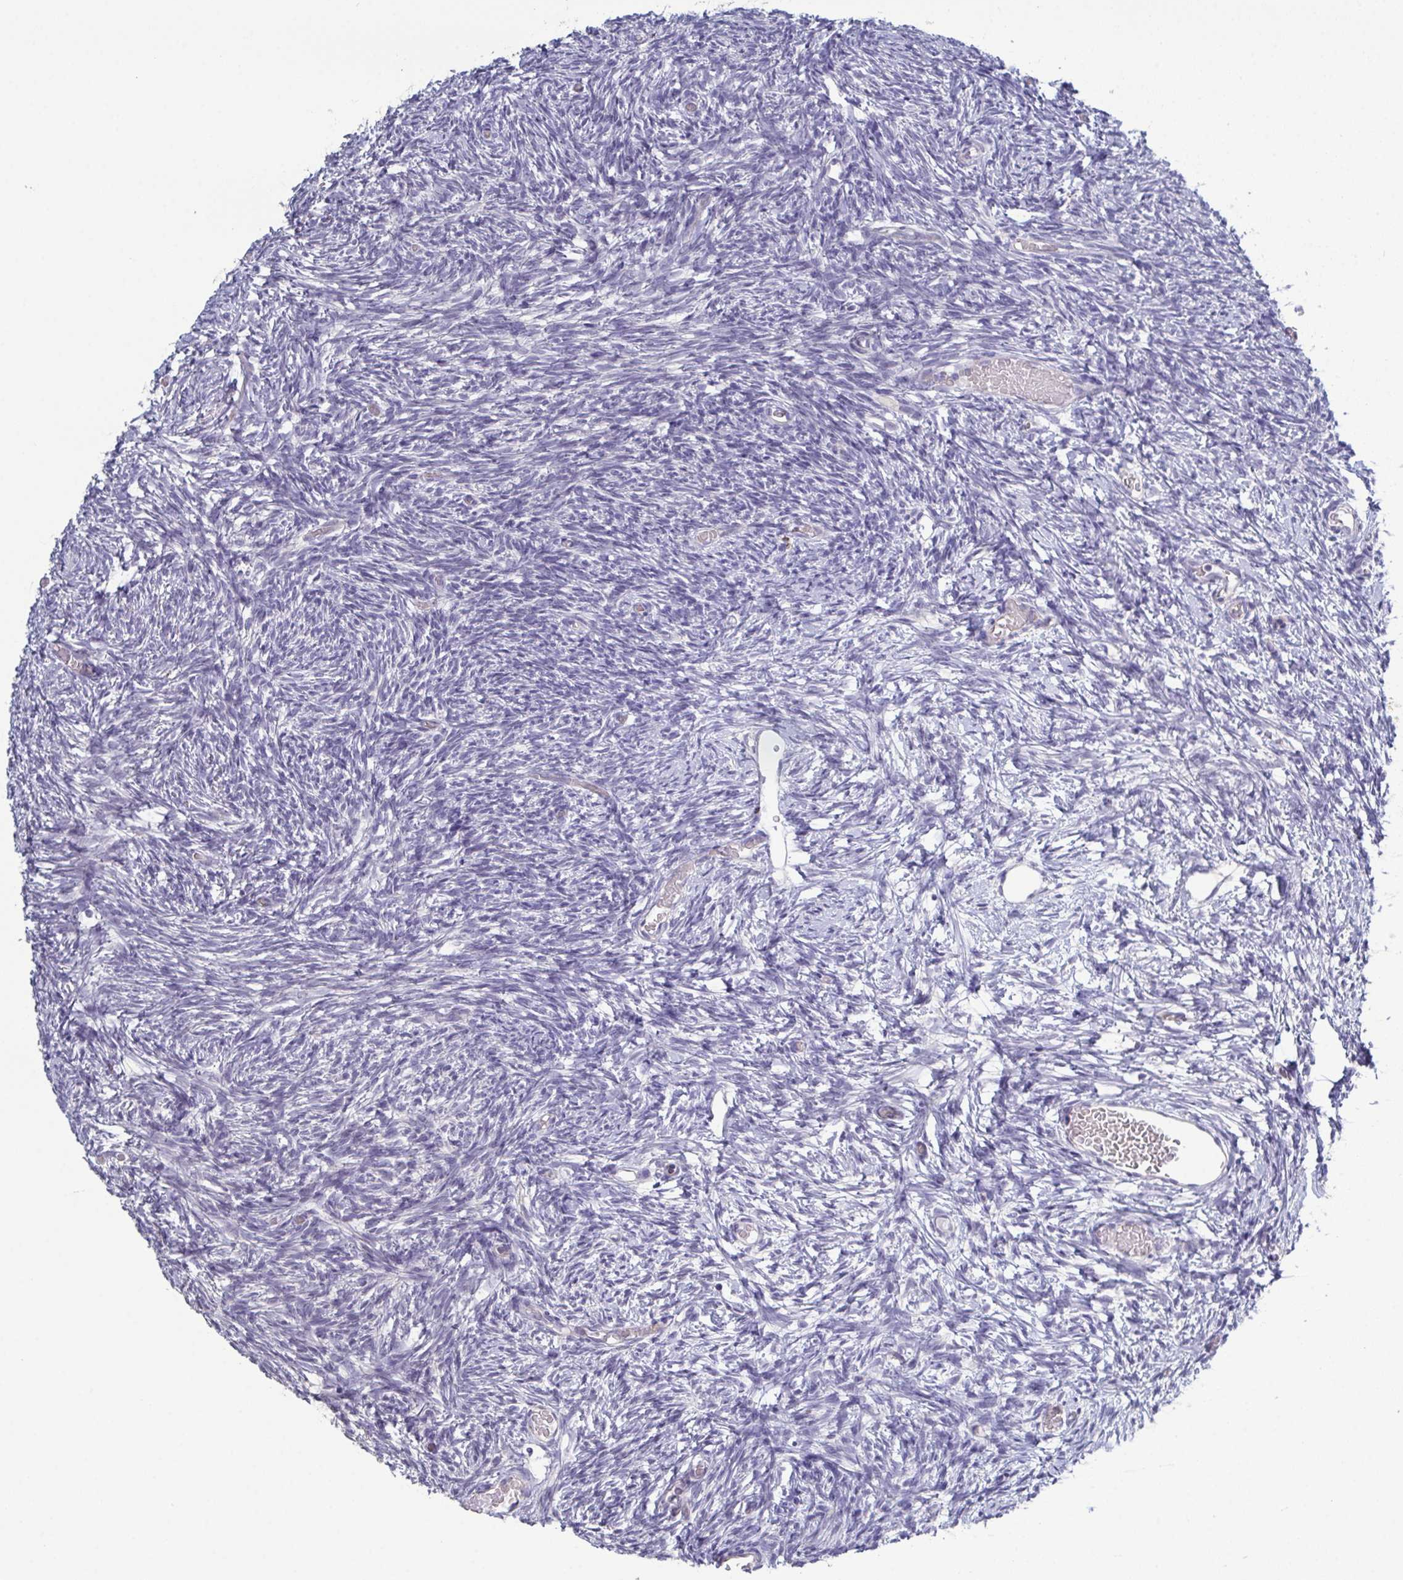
{"staining": {"intensity": "negative", "quantity": "none", "location": "none"}, "tissue": "ovary", "cell_type": "Follicle cells", "image_type": "normal", "snomed": [{"axis": "morphology", "description": "Normal tissue, NOS"}, {"axis": "topography", "description": "Ovary"}], "caption": "Immunohistochemical staining of normal human ovary reveals no significant positivity in follicle cells.", "gene": "GLDC", "patient": {"sex": "female", "age": 39}}